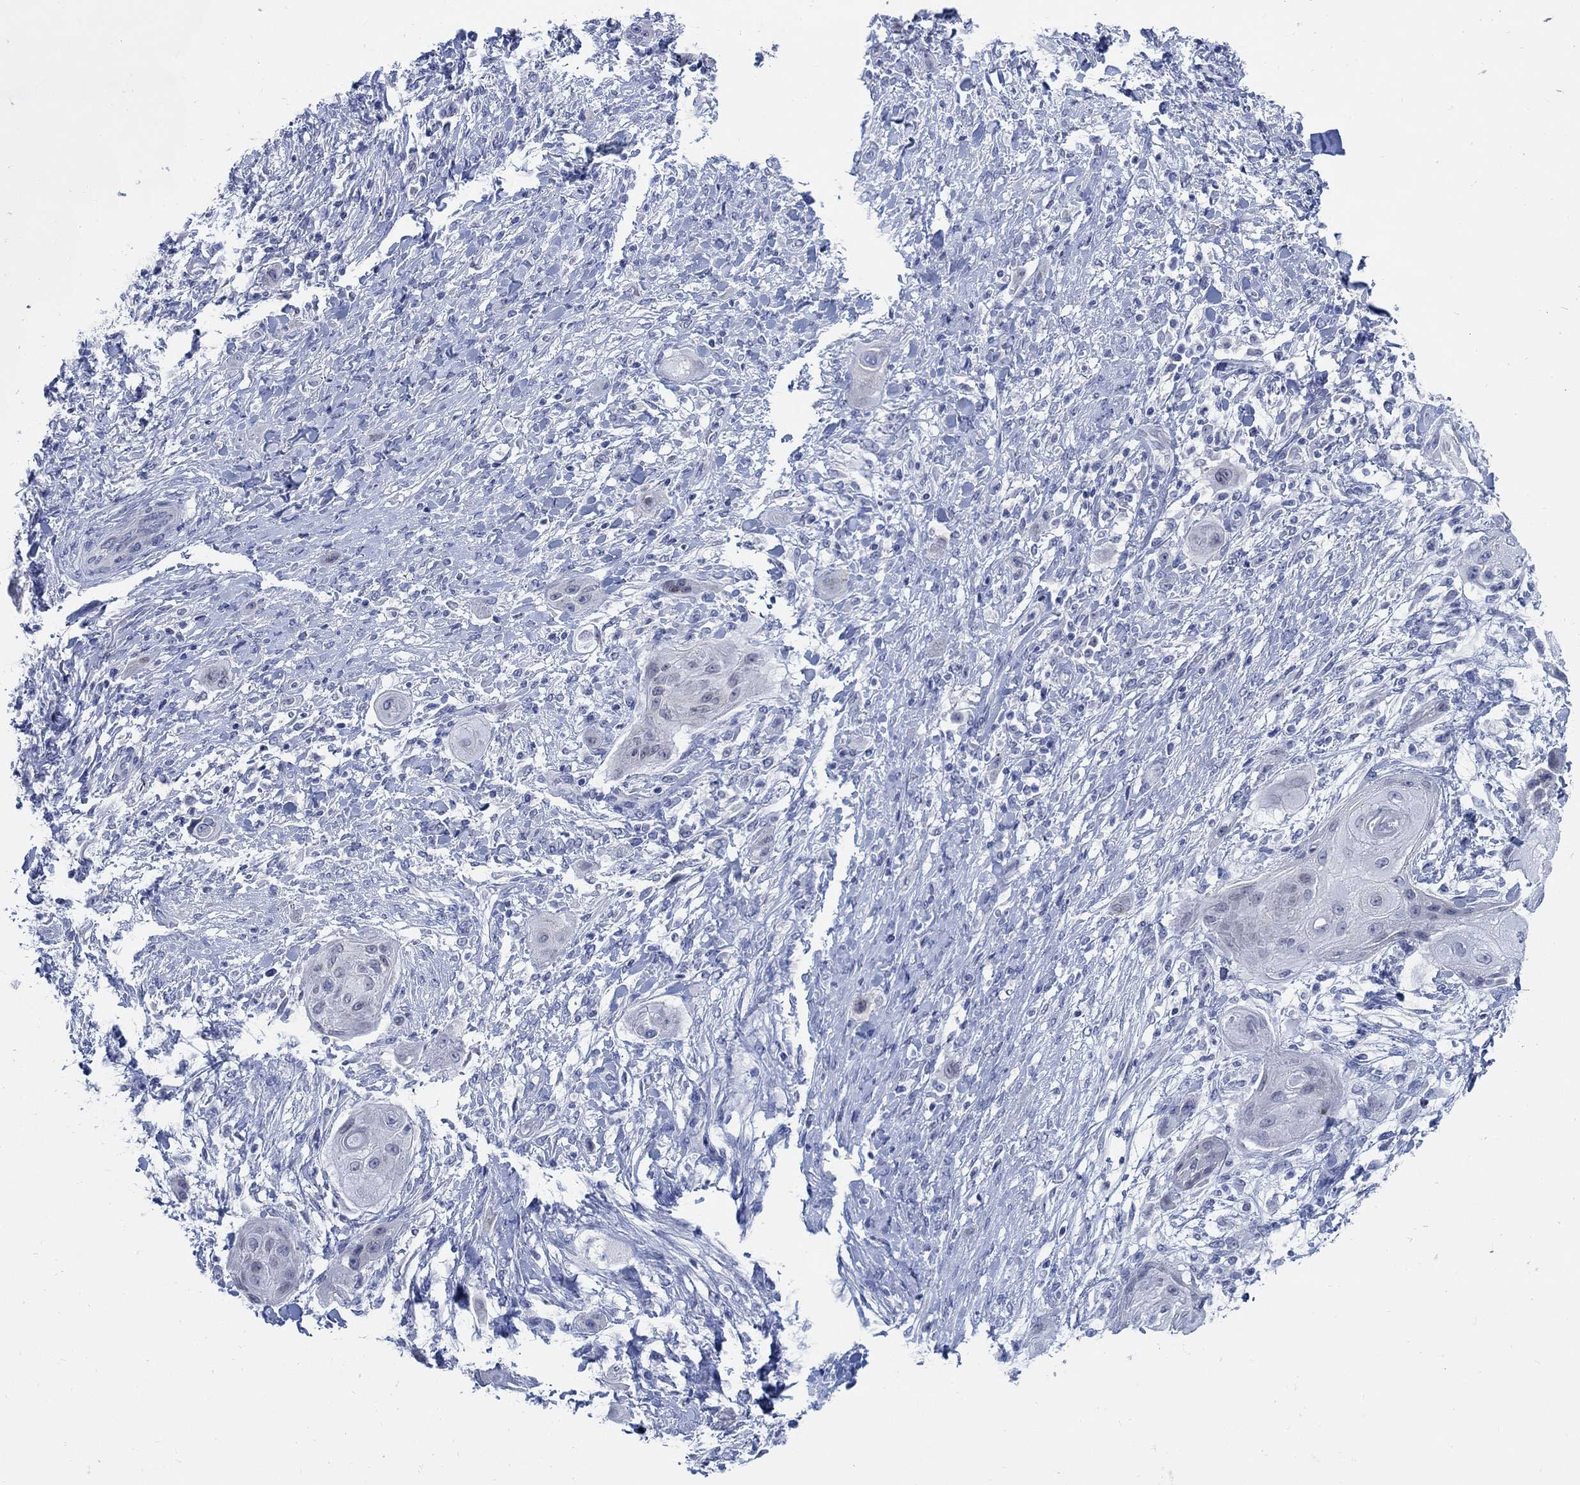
{"staining": {"intensity": "negative", "quantity": "none", "location": "none"}, "tissue": "skin cancer", "cell_type": "Tumor cells", "image_type": "cancer", "snomed": [{"axis": "morphology", "description": "Squamous cell carcinoma, NOS"}, {"axis": "topography", "description": "Skin"}], "caption": "This is an immunohistochemistry (IHC) micrograph of skin cancer. There is no positivity in tumor cells.", "gene": "CAMK2N1", "patient": {"sex": "male", "age": 62}}